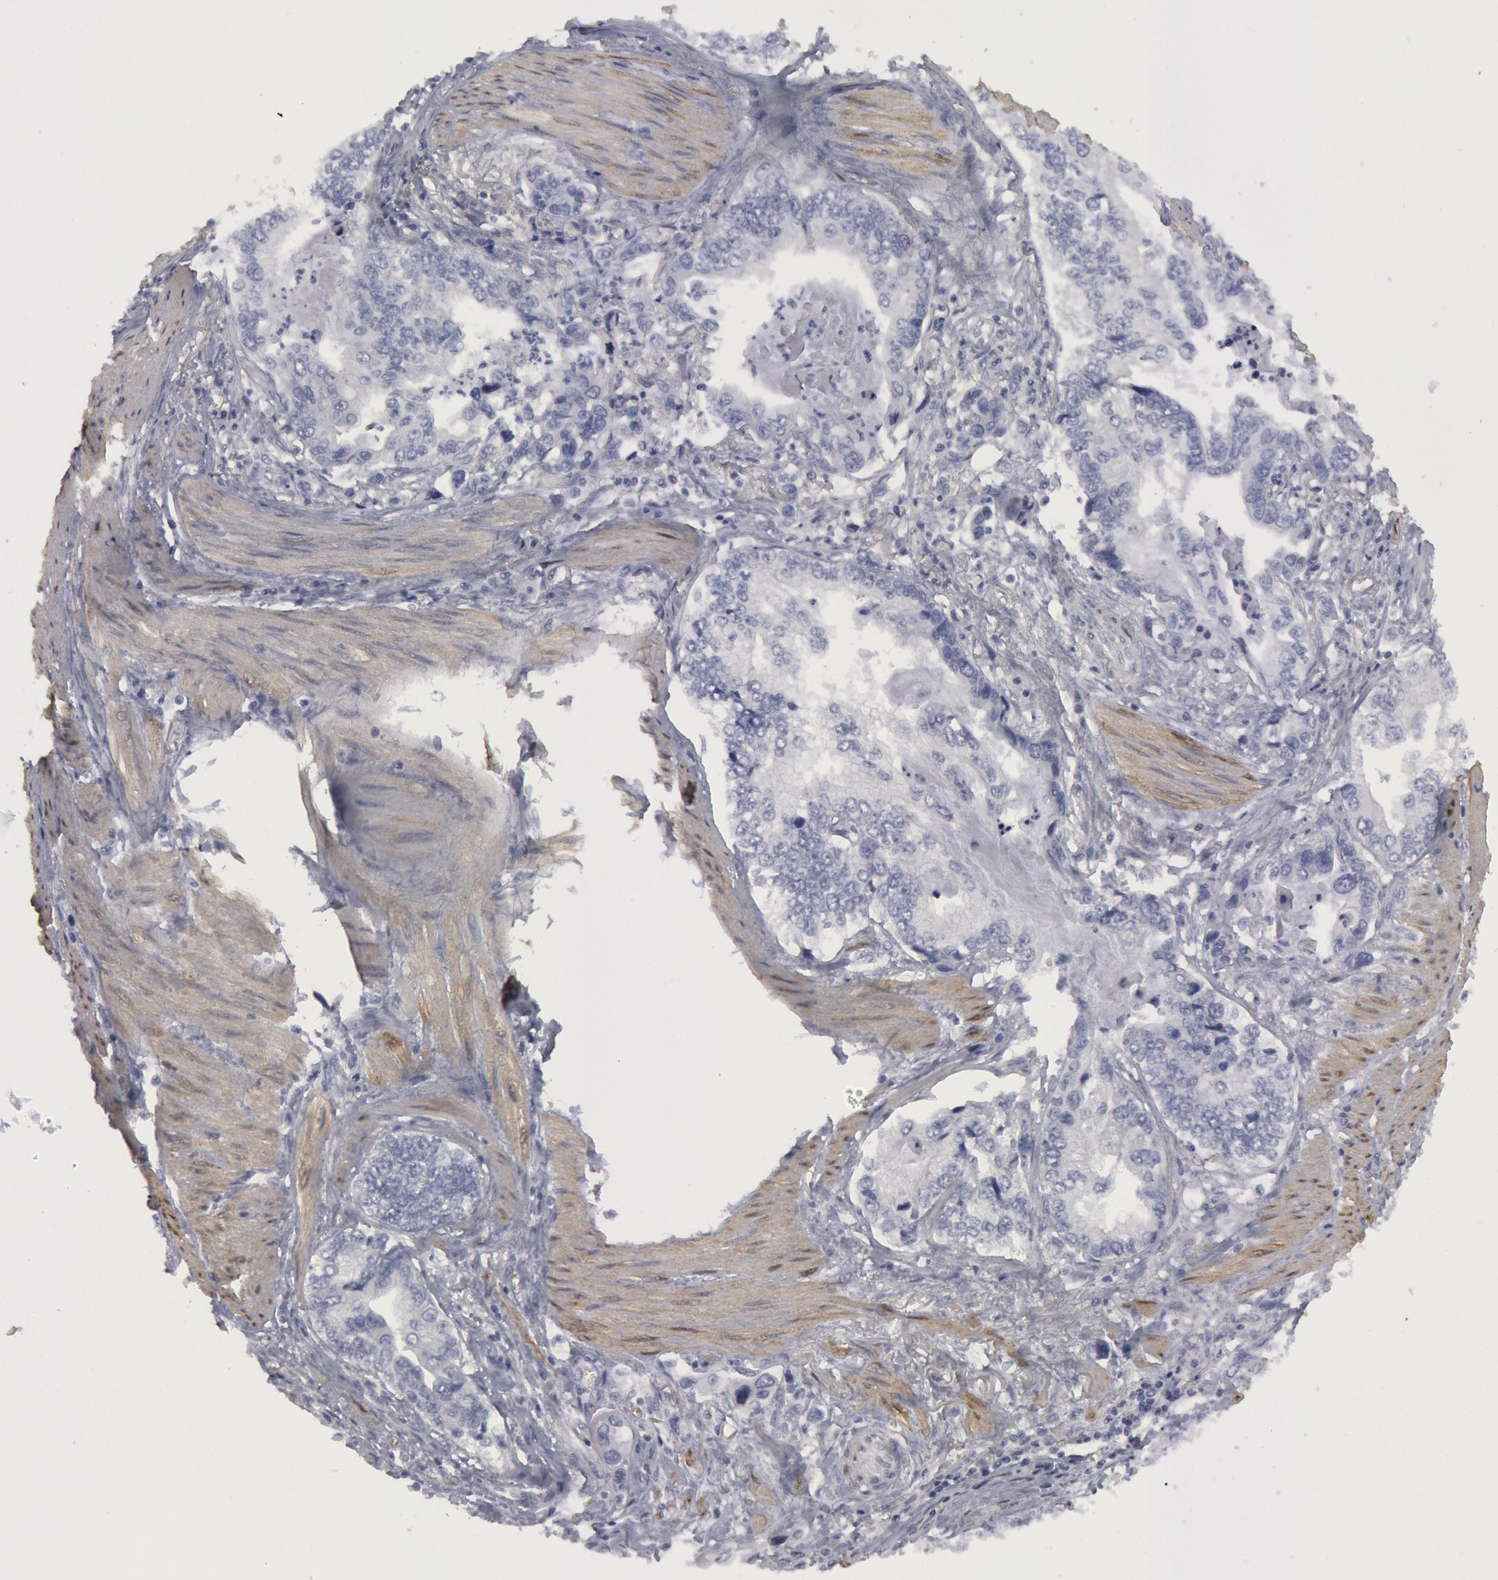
{"staining": {"intensity": "negative", "quantity": "none", "location": "none"}, "tissue": "stomach cancer", "cell_type": "Tumor cells", "image_type": "cancer", "snomed": [{"axis": "morphology", "description": "Adenocarcinoma, NOS"}, {"axis": "topography", "description": "Pancreas"}, {"axis": "topography", "description": "Stomach, upper"}], "caption": "This is a micrograph of immunohistochemistry staining of adenocarcinoma (stomach), which shows no staining in tumor cells. The staining is performed using DAB brown chromogen with nuclei counter-stained in using hematoxylin.", "gene": "FHL1", "patient": {"sex": "male", "age": 77}}